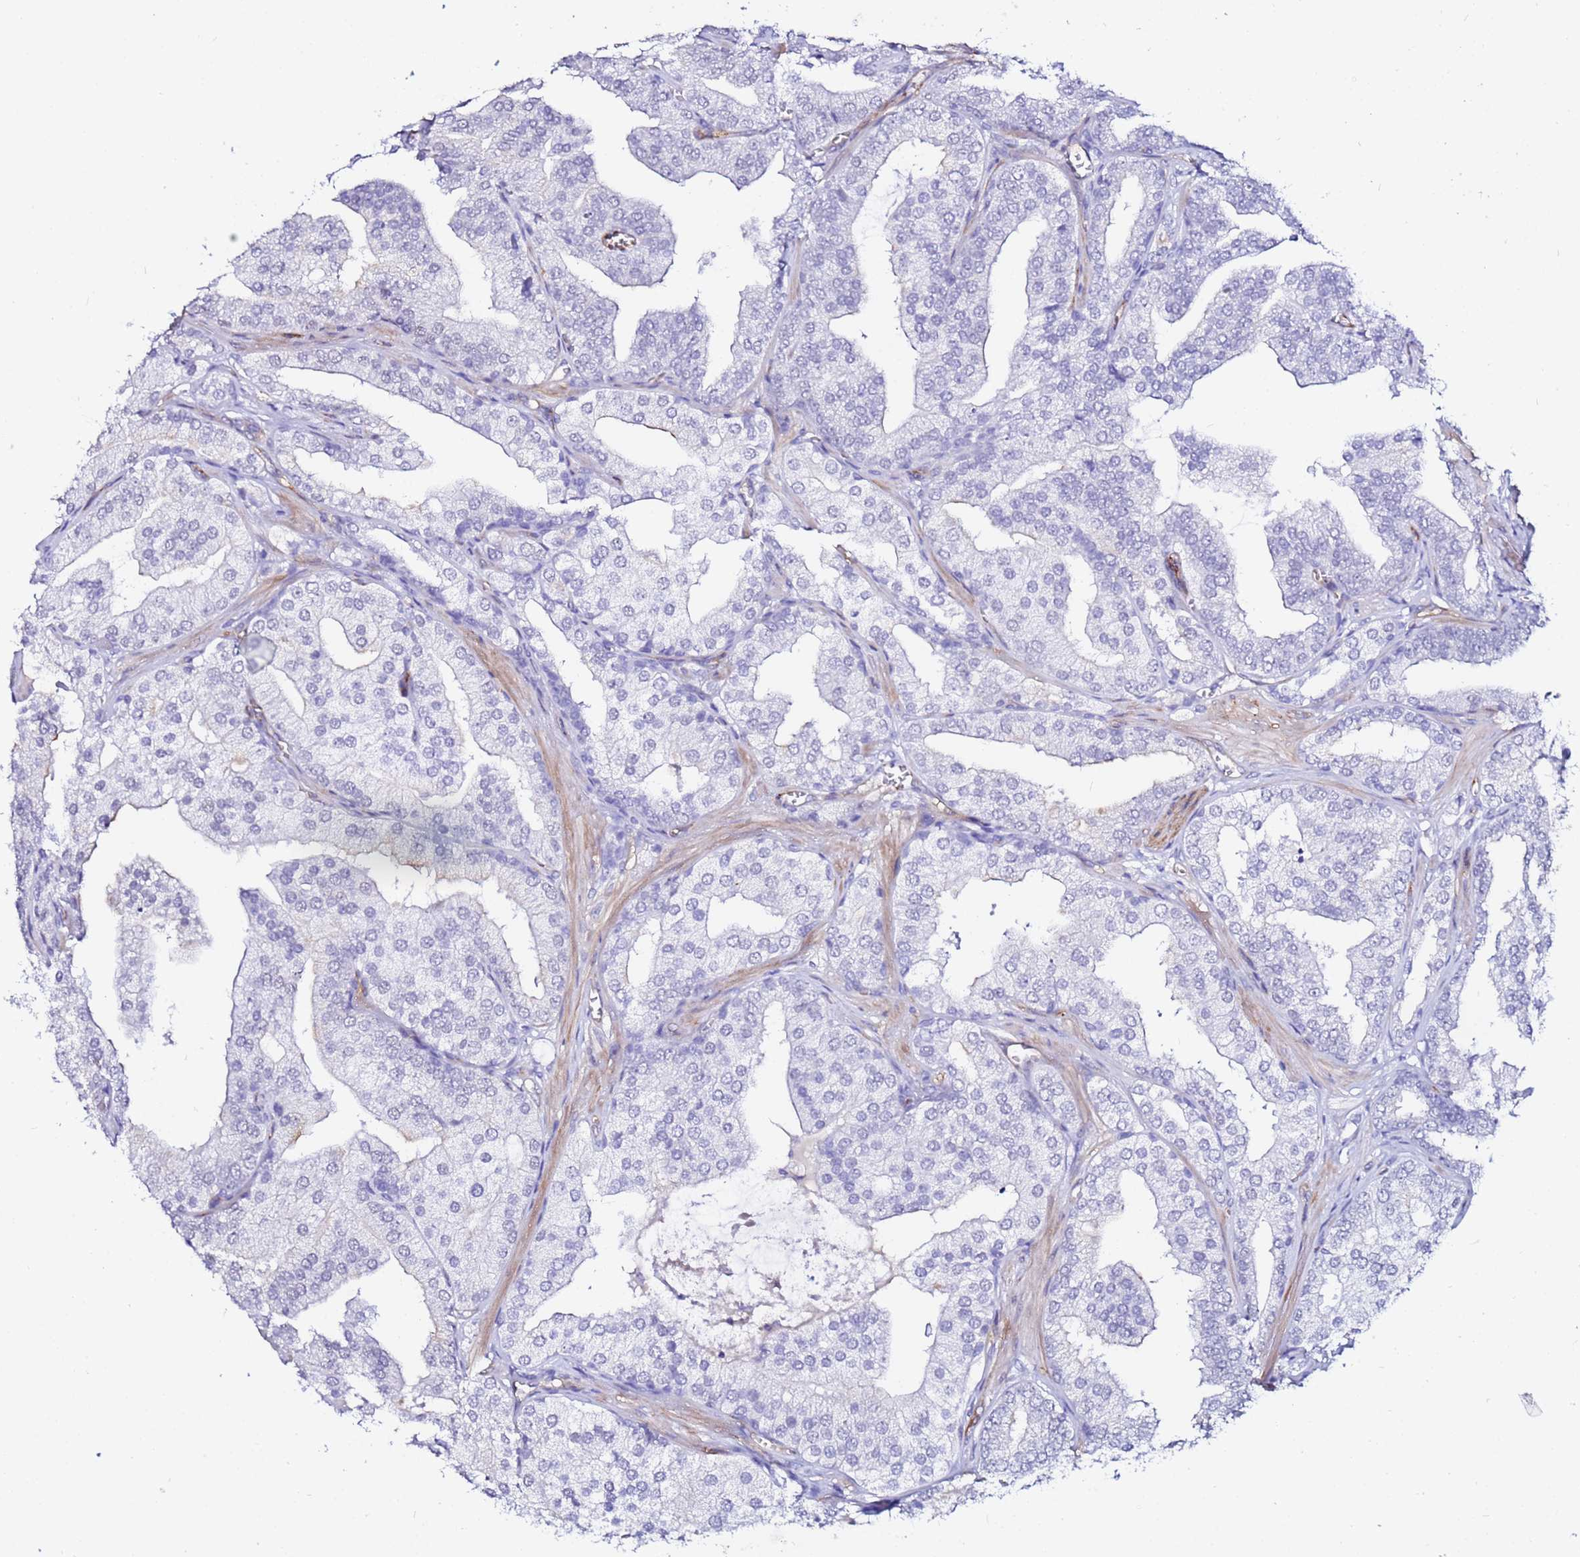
{"staining": {"intensity": "negative", "quantity": "none", "location": "none"}, "tissue": "prostate cancer", "cell_type": "Tumor cells", "image_type": "cancer", "snomed": [{"axis": "morphology", "description": "Adenocarcinoma, High grade"}, {"axis": "topography", "description": "Prostate"}], "caption": "A histopathology image of prostate high-grade adenocarcinoma stained for a protein reveals no brown staining in tumor cells.", "gene": "DEFB104A", "patient": {"sex": "male", "age": 50}}